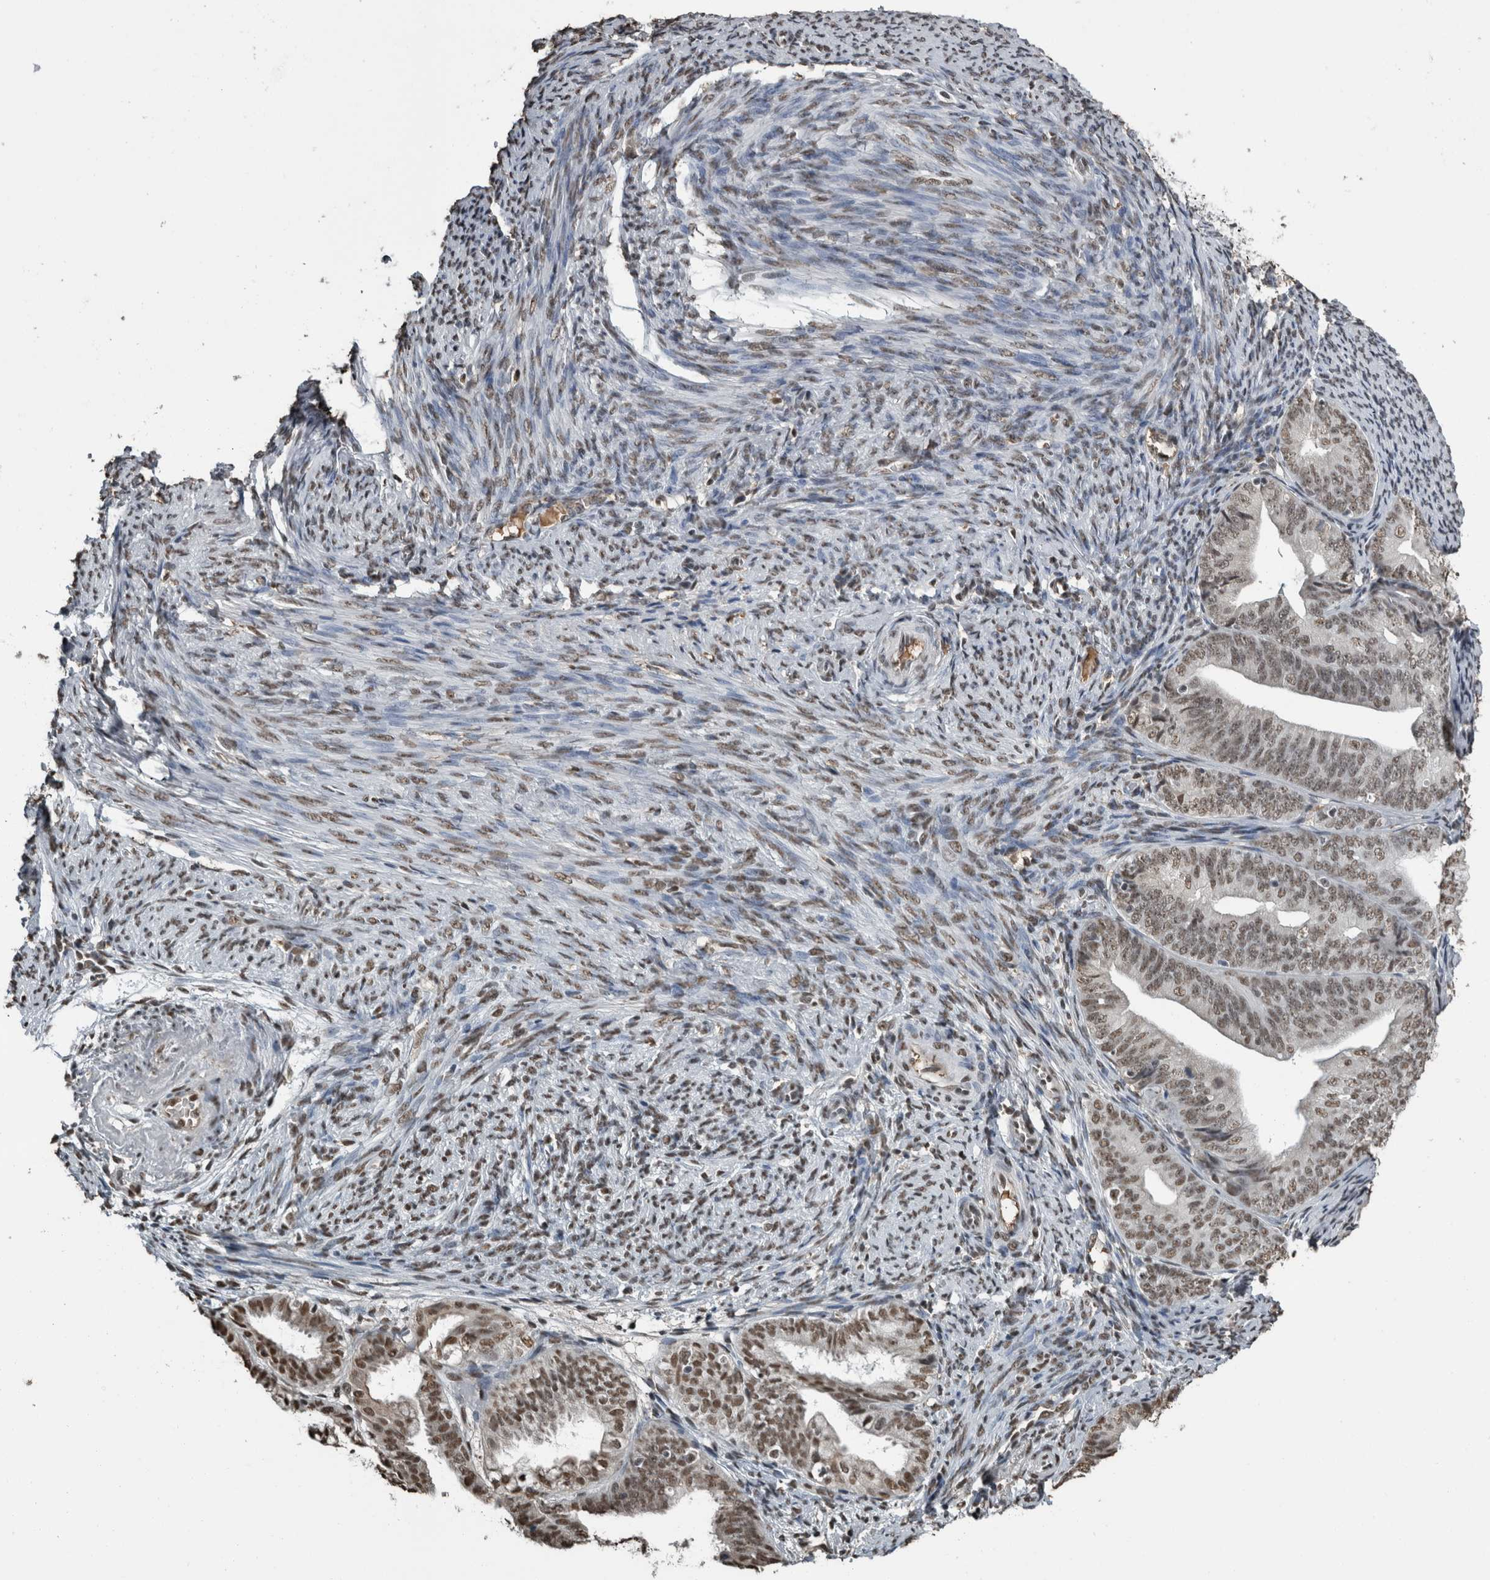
{"staining": {"intensity": "weak", "quantity": ">75%", "location": "nuclear"}, "tissue": "endometrial cancer", "cell_type": "Tumor cells", "image_type": "cancer", "snomed": [{"axis": "morphology", "description": "Adenocarcinoma, NOS"}, {"axis": "topography", "description": "Endometrium"}], "caption": "DAB (3,3'-diaminobenzidine) immunohistochemical staining of human endometrial cancer (adenocarcinoma) displays weak nuclear protein expression in about >75% of tumor cells.", "gene": "TGS1", "patient": {"sex": "female", "age": 63}}